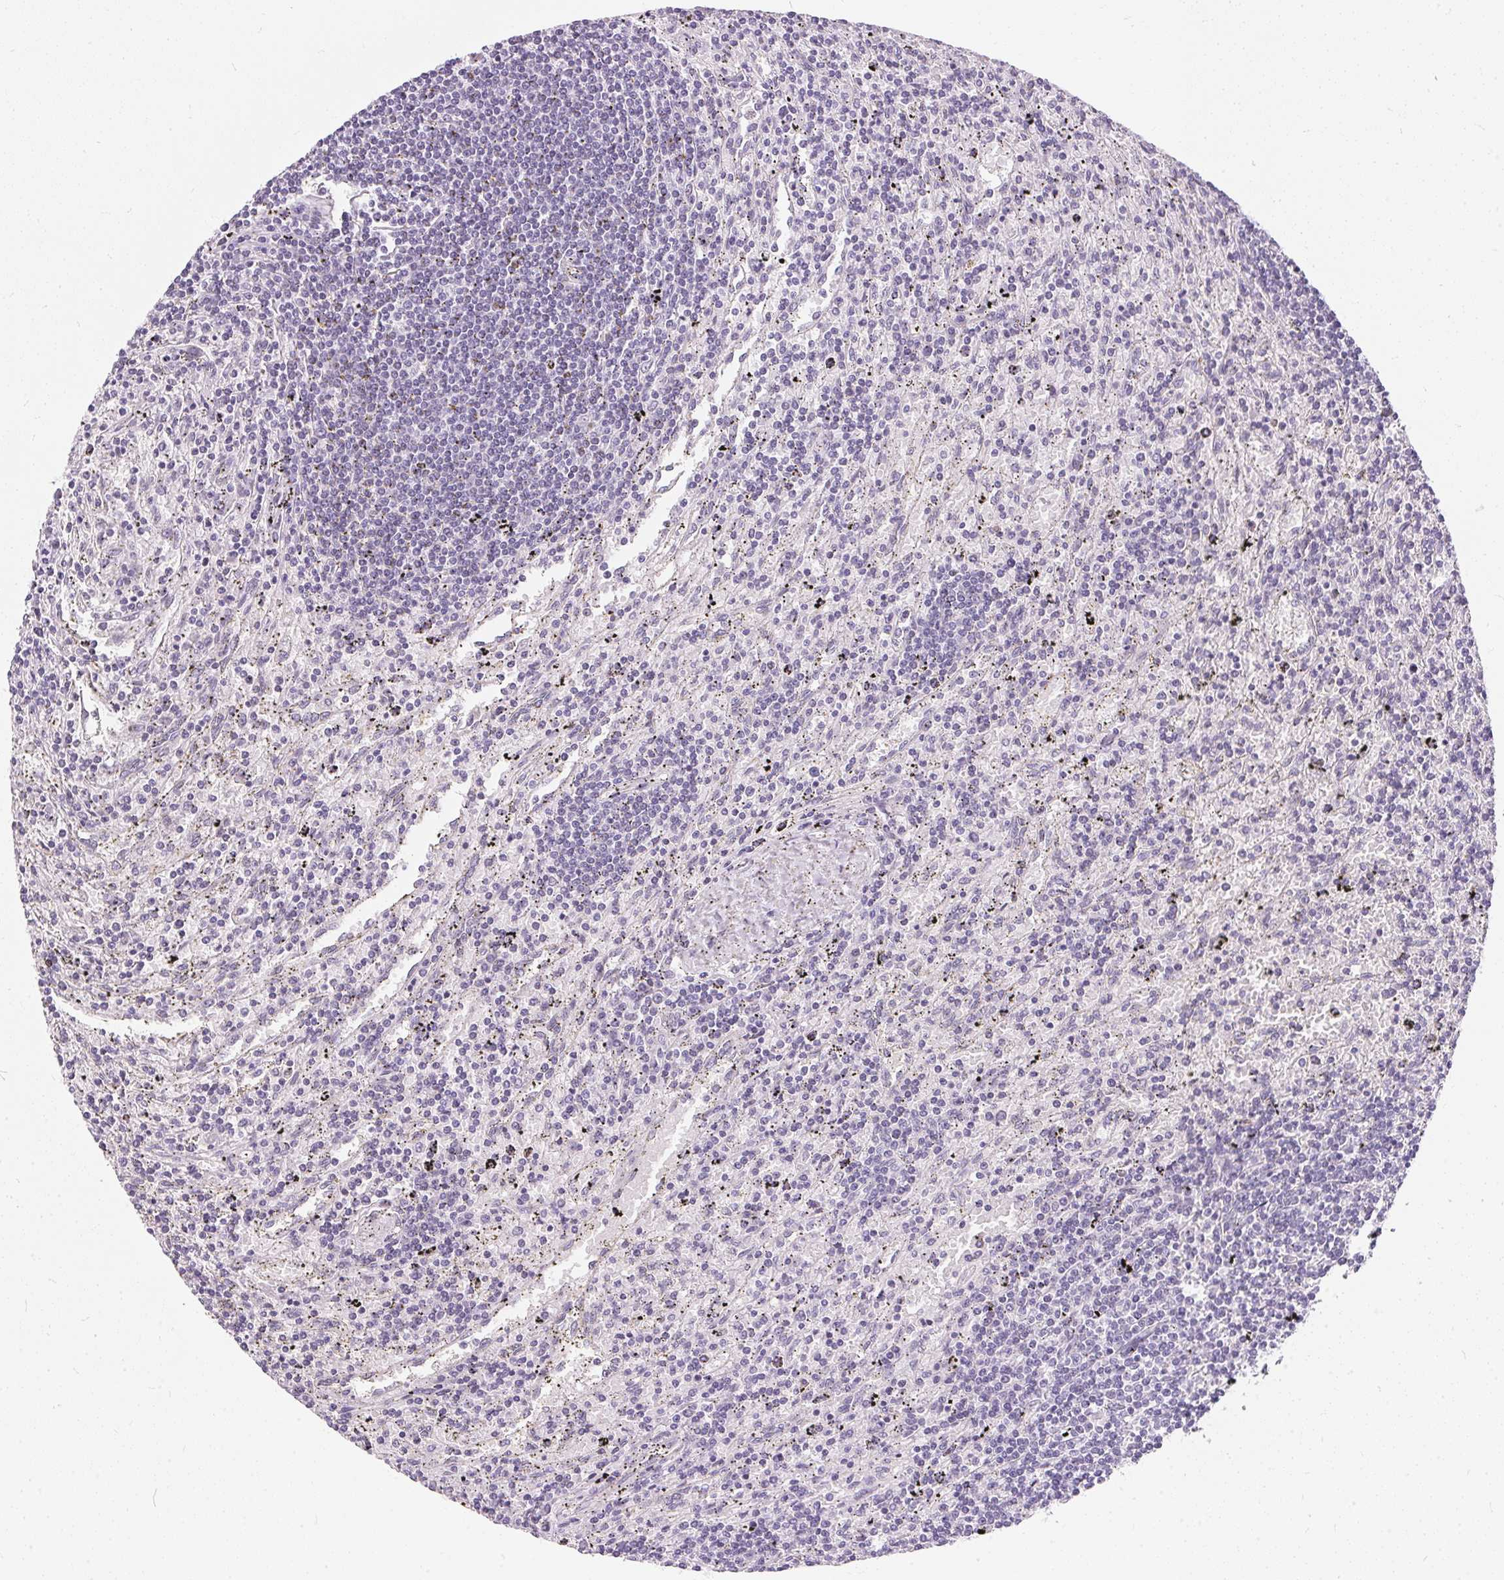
{"staining": {"intensity": "negative", "quantity": "none", "location": "none"}, "tissue": "lymphoma", "cell_type": "Tumor cells", "image_type": "cancer", "snomed": [{"axis": "morphology", "description": "Malignant lymphoma, non-Hodgkin's type, Low grade"}, {"axis": "topography", "description": "Spleen"}], "caption": "Tumor cells show no significant staining in low-grade malignant lymphoma, non-Hodgkin's type.", "gene": "GBP6", "patient": {"sex": "male", "age": 76}}